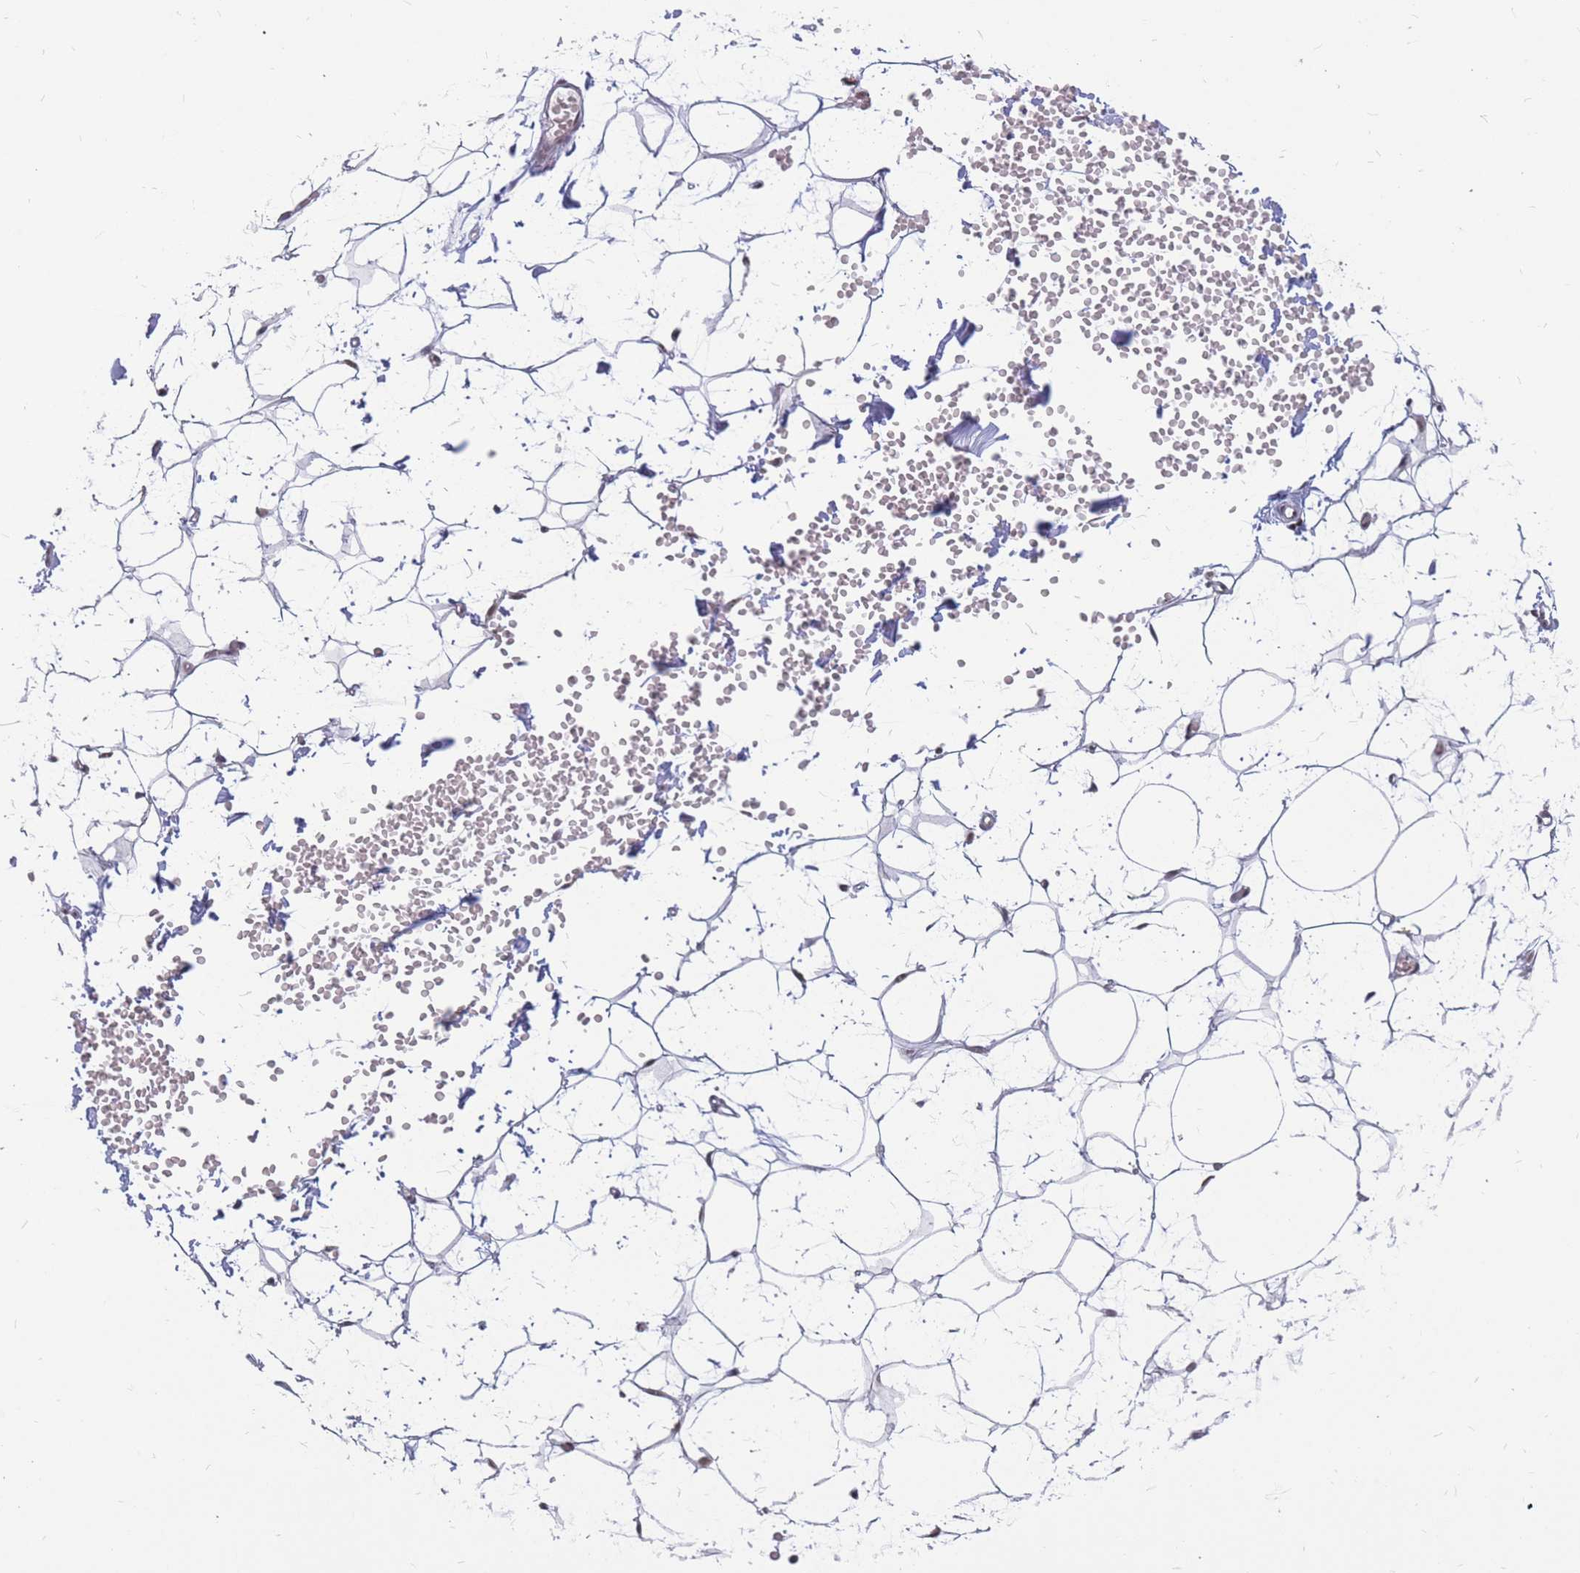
{"staining": {"intensity": "negative", "quantity": "none", "location": "none"}, "tissue": "adipose tissue", "cell_type": "Adipocytes", "image_type": "normal", "snomed": [{"axis": "morphology", "description": "Normal tissue, NOS"}, {"axis": "topography", "description": "Breast"}], "caption": "This is an immunohistochemistry histopathology image of normal human adipose tissue. There is no positivity in adipocytes.", "gene": "ADD2", "patient": {"sex": "female", "age": 23}}